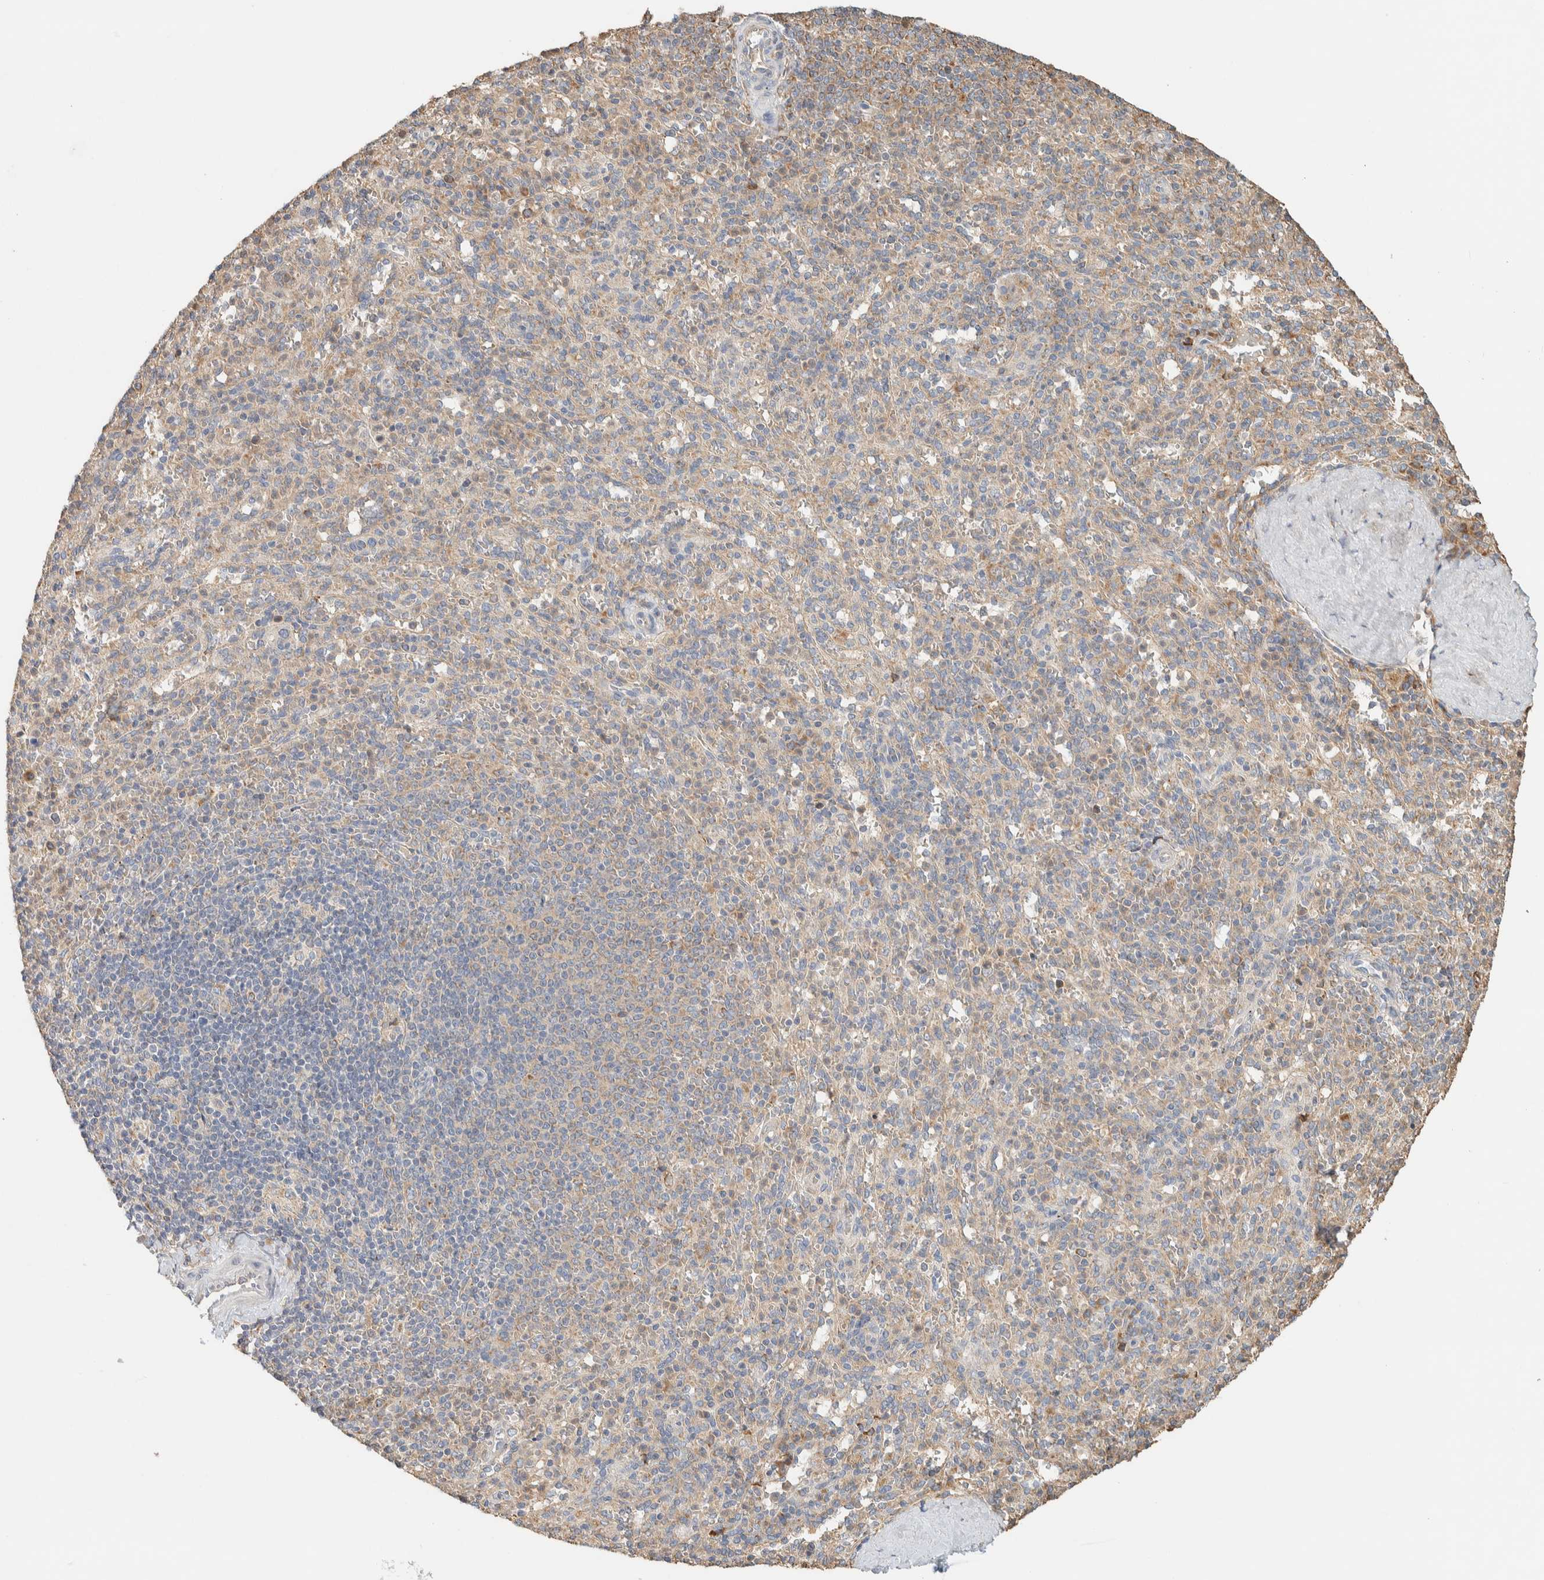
{"staining": {"intensity": "weak", "quantity": "25%-75%", "location": "cytoplasmic/membranous"}, "tissue": "spleen", "cell_type": "Cells in red pulp", "image_type": "normal", "snomed": [{"axis": "morphology", "description": "Normal tissue, NOS"}, {"axis": "topography", "description": "Spleen"}], "caption": "Spleen stained with DAB (3,3'-diaminobenzidine) IHC demonstrates low levels of weak cytoplasmic/membranous expression in about 25%-75% of cells in red pulp. (brown staining indicates protein expression, while blue staining denotes nuclei).", "gene": "RAB11FIP1", "patient": {"sex": "male", "age": 36}}